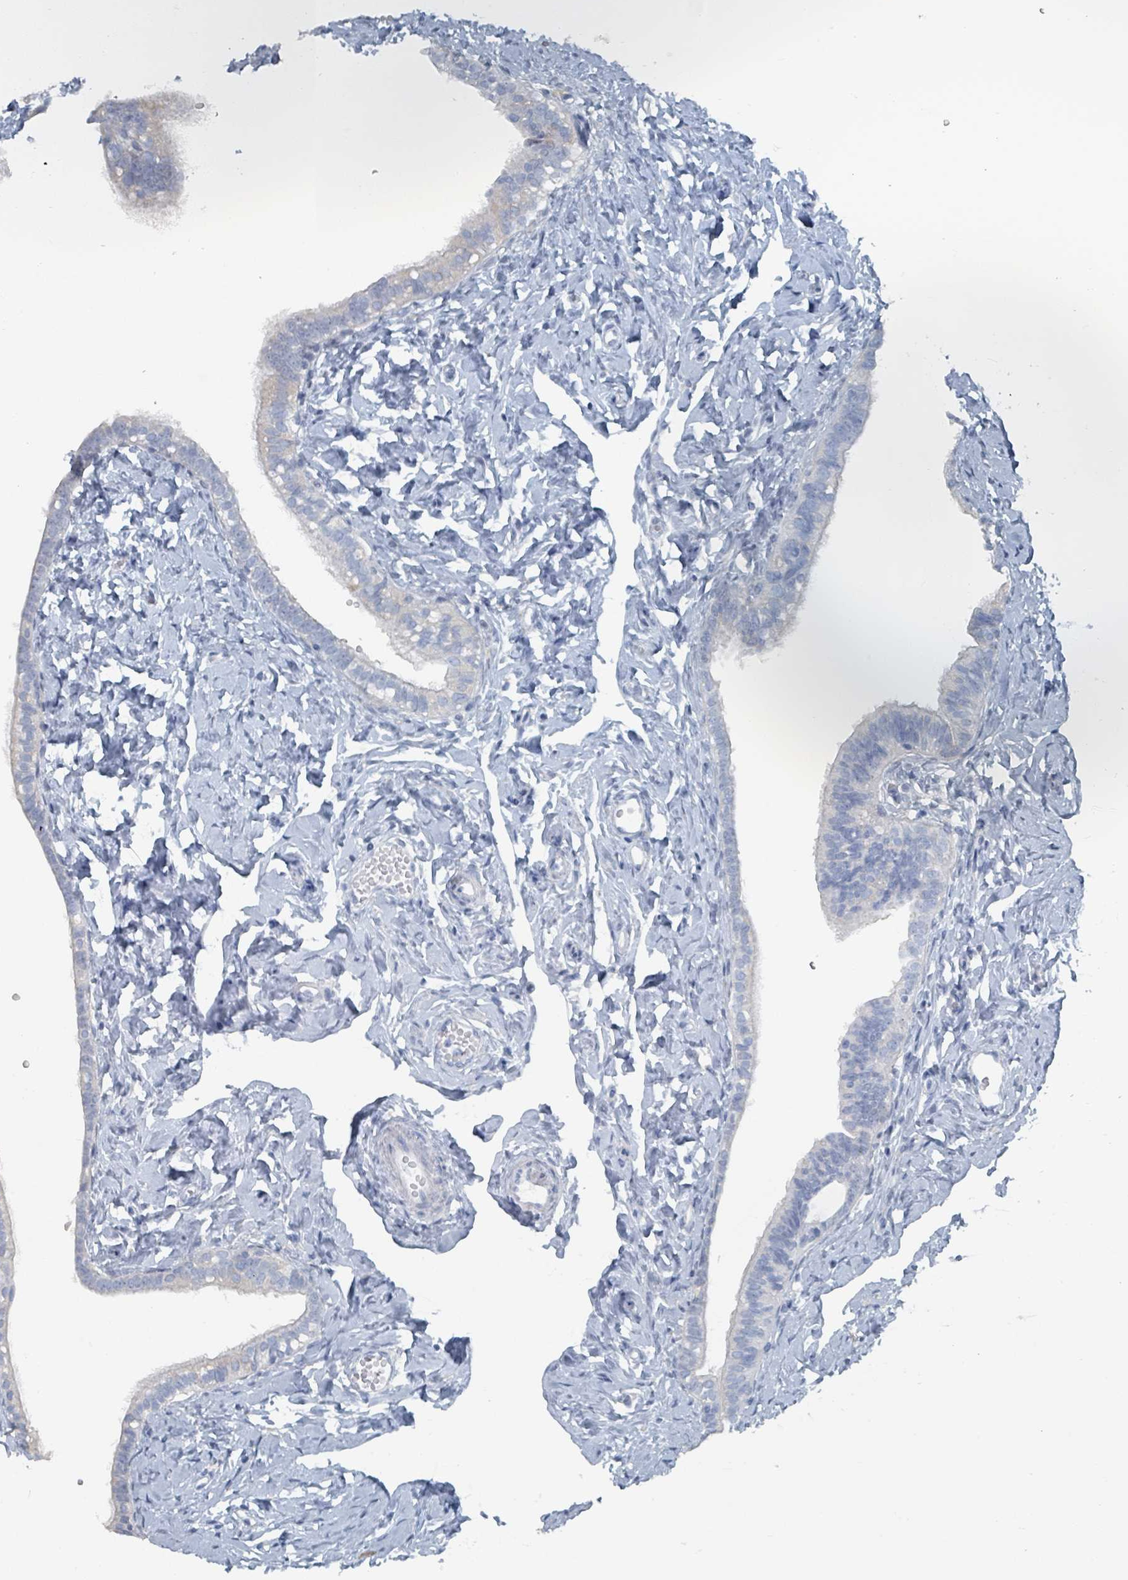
{"staining": {"intensity": "negative", "quantity": "none", "location": "none"}, "tissue": "fallopian tube", "cell_type": "Glandular cells", "image_type": "normal", "snomed": [{"axis": "morphology", "description": "Normal tissue, NOS"}, {"axis": "topography", "description": "Fallopian tube"}], "caption": "DAB immunohistochemical staining of unremarkable human fallopian tube shows no significant expression in glandular cells.", "gene": "GAMT", "patient": {"sex": "female", "age": 66}}